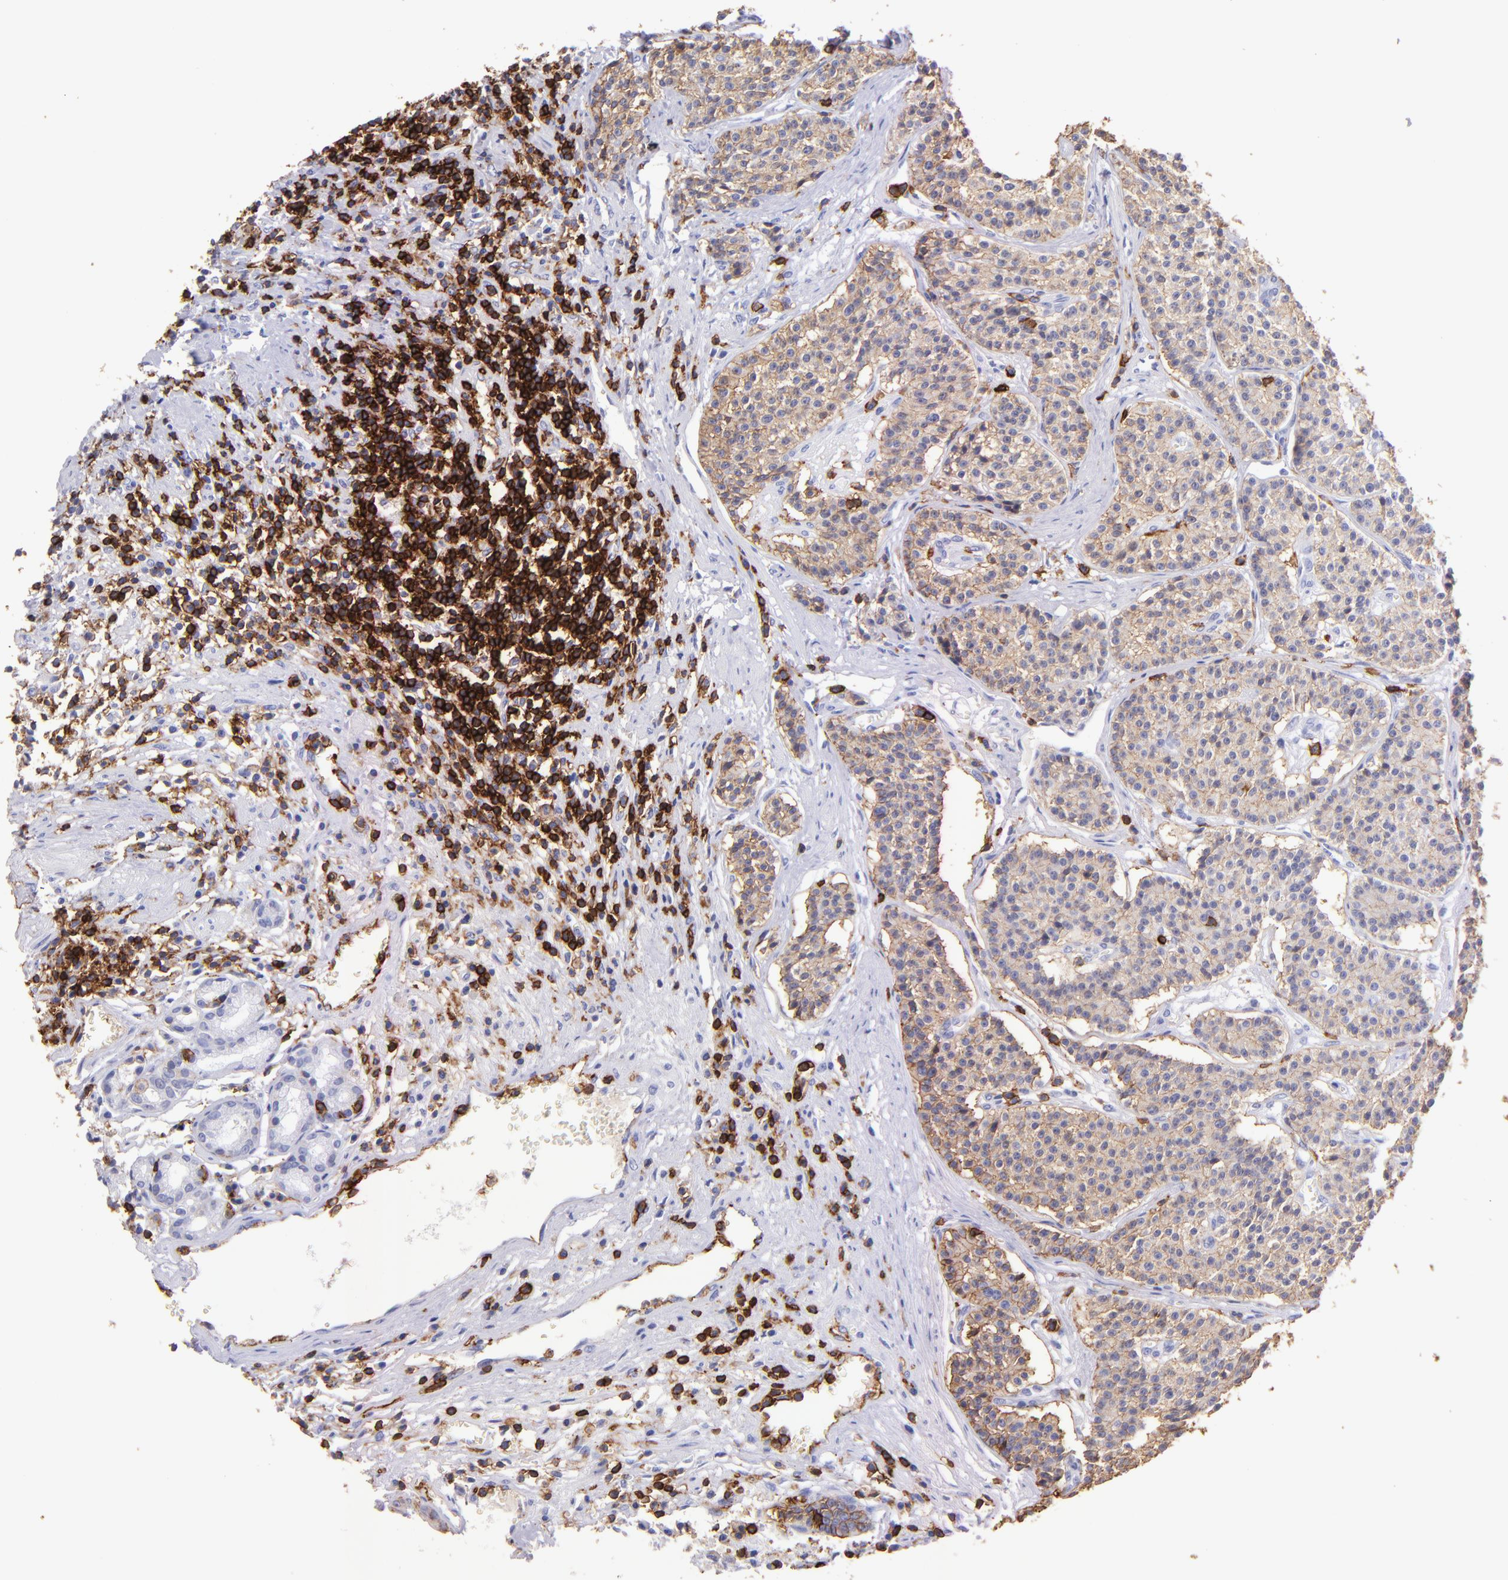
{"staining": {"intensity": "weak", "quantity": ">75%", "location": "cytoplasmic/membranous"}, "tissue": "carcinoid", "cell_type": "Tumor cells", "image_type": "cancer", "snomed": [{"axis": "morphology", "description": "Carcinoid, malignant, NOS"}, {"axis": "topography", "description": "Stomach"}], "caption": "Weak cytoplasmic/membranous expression for a protein is identified in approximately >75% of tumor cells of malignant carcinoid using IHC.", "gene": "SPN", "patient": {"sex": "female", "age": 76}}